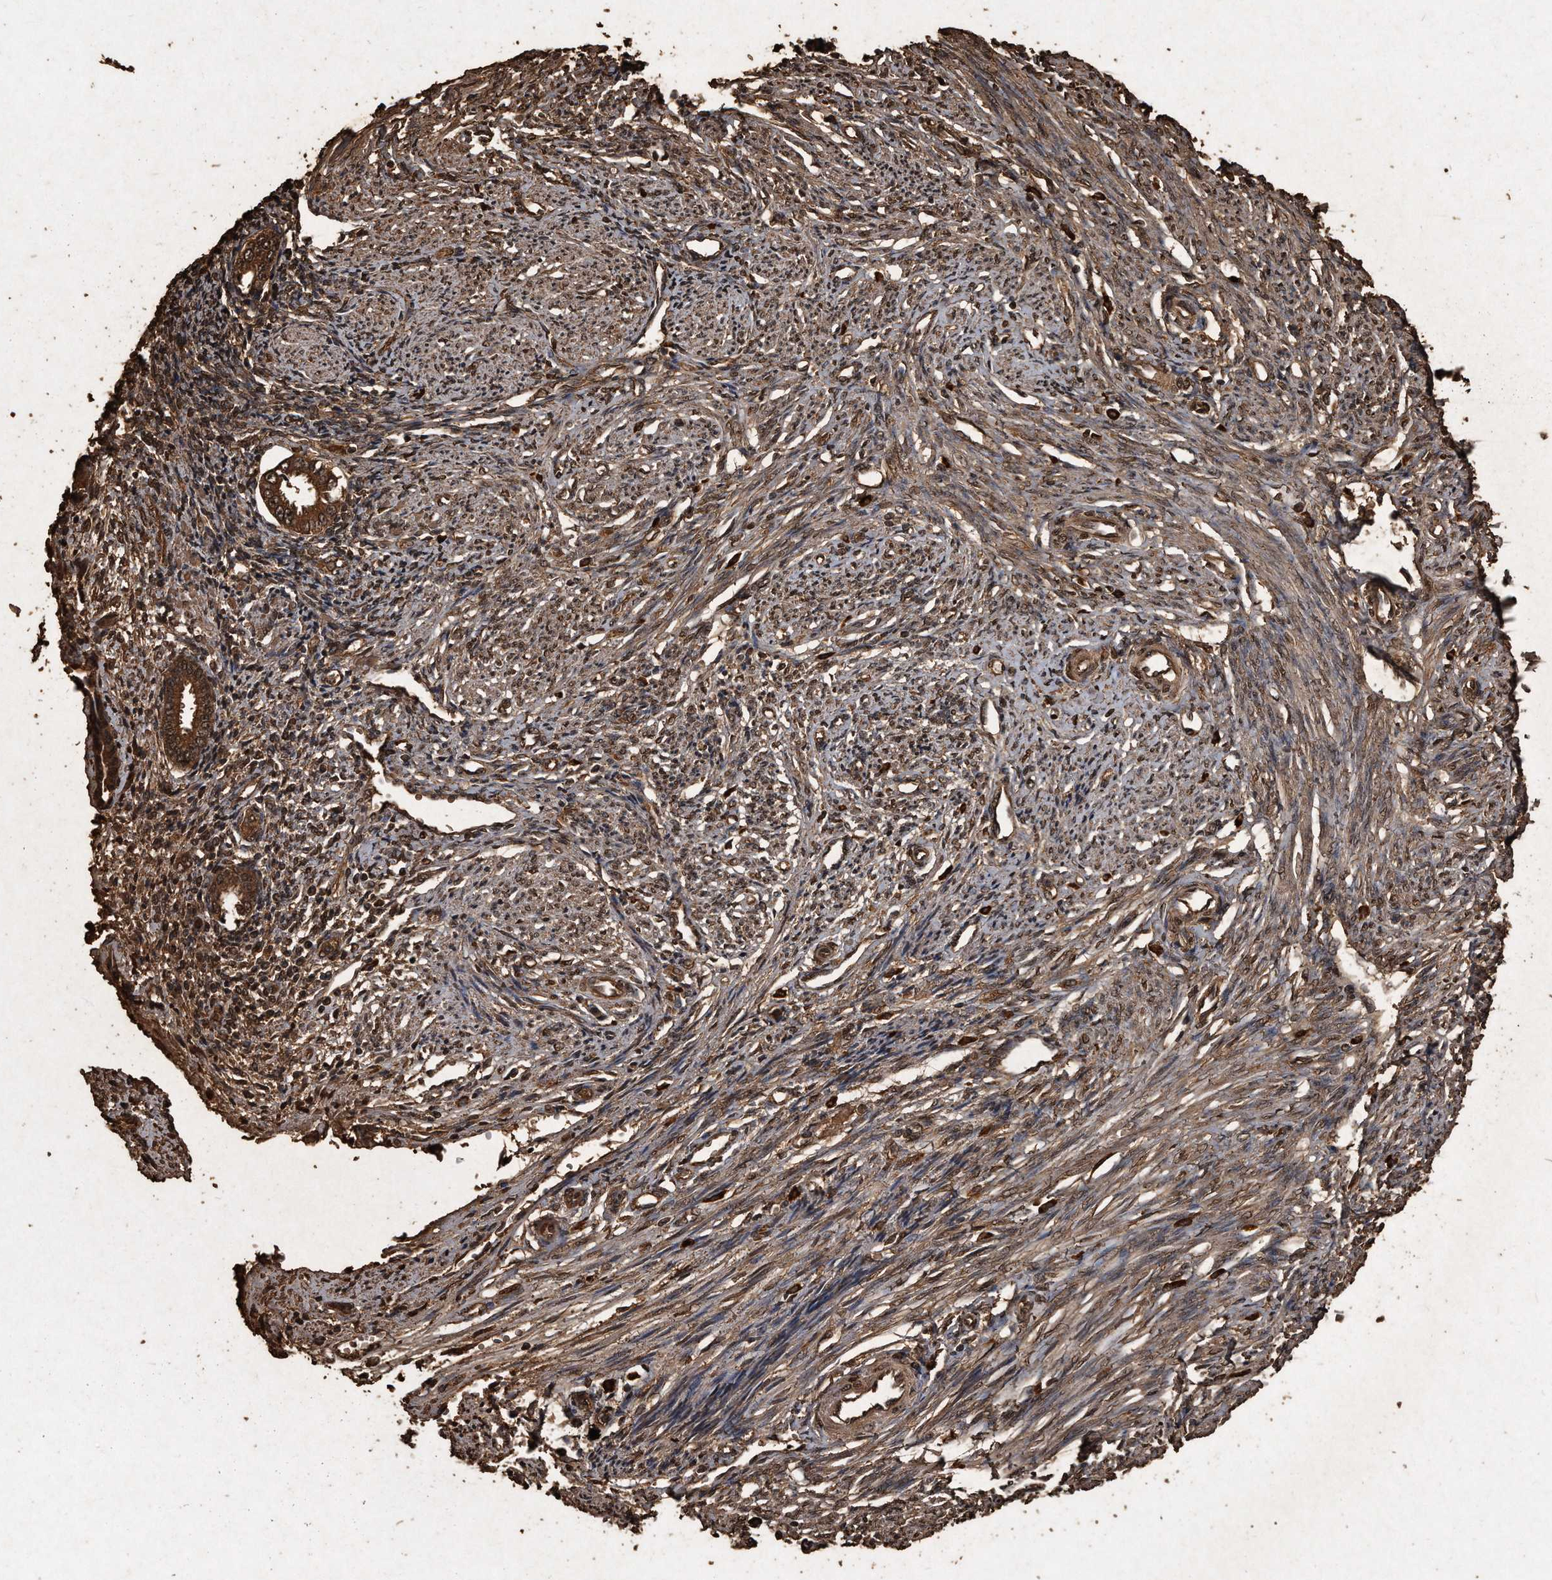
{"staining": {"intensity": "moderate", "quantity": "25%-75%", "location": "cytoplasmic/membranous,nuclear"}, "tissue": "endometrium", "cell_type": "Cells in endometrial stroma", "image_type": "normal", "snomed": [{"axis": "morphology", "description": "Normal tissue, NOS"}, {"axis": "topography", "description": "Endometrium"}], "caption": "Endometrium stained with a brown dye demonstrates moderate cytoplasmic/membranous,nuclear positive positivity in about 25%-75% of cells in endometrial stroma.", "gene": "CFLAR", "patient": {"sex": "female", "age": 56}}